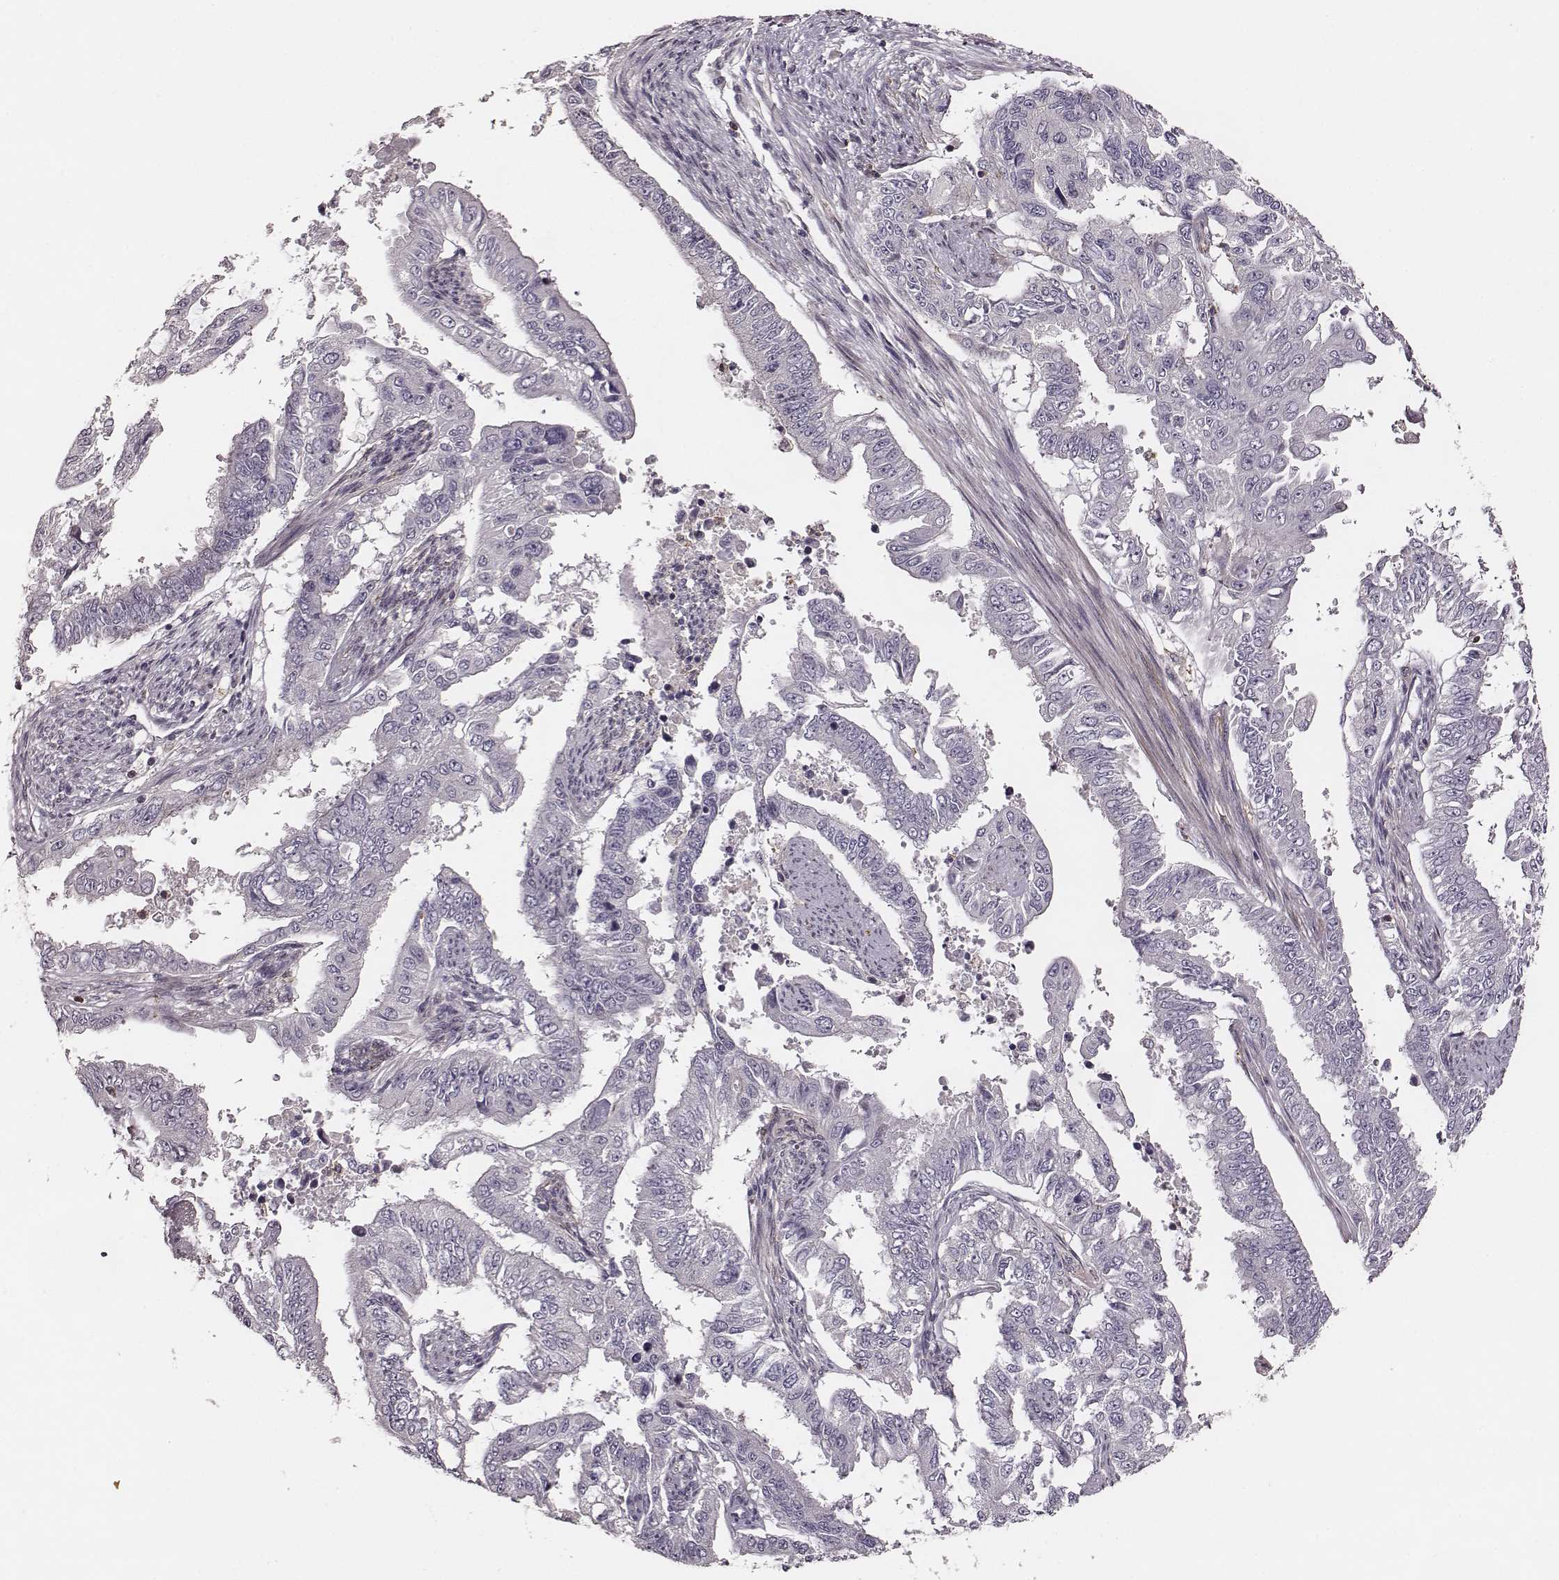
{"staining": {"intensity": "negative", "quantity": "none", "location": "none"}, "tissue": "endometrial cancer", "cell_type": "Tumor cells", "image_type": "cancer", "snomed": [{"axis": "morphology", "description": "Adenocarcinoma, NOS"}, {"axis": "topography", "description": "Uterus"}], "caption": "DAB immunohistochemical staining of human adenocarcinoma (endometrial) demonstrates no significant positivity in tumor cells.", "gene": "ZYX", "patient": {"sex": "female", "age": 59}}